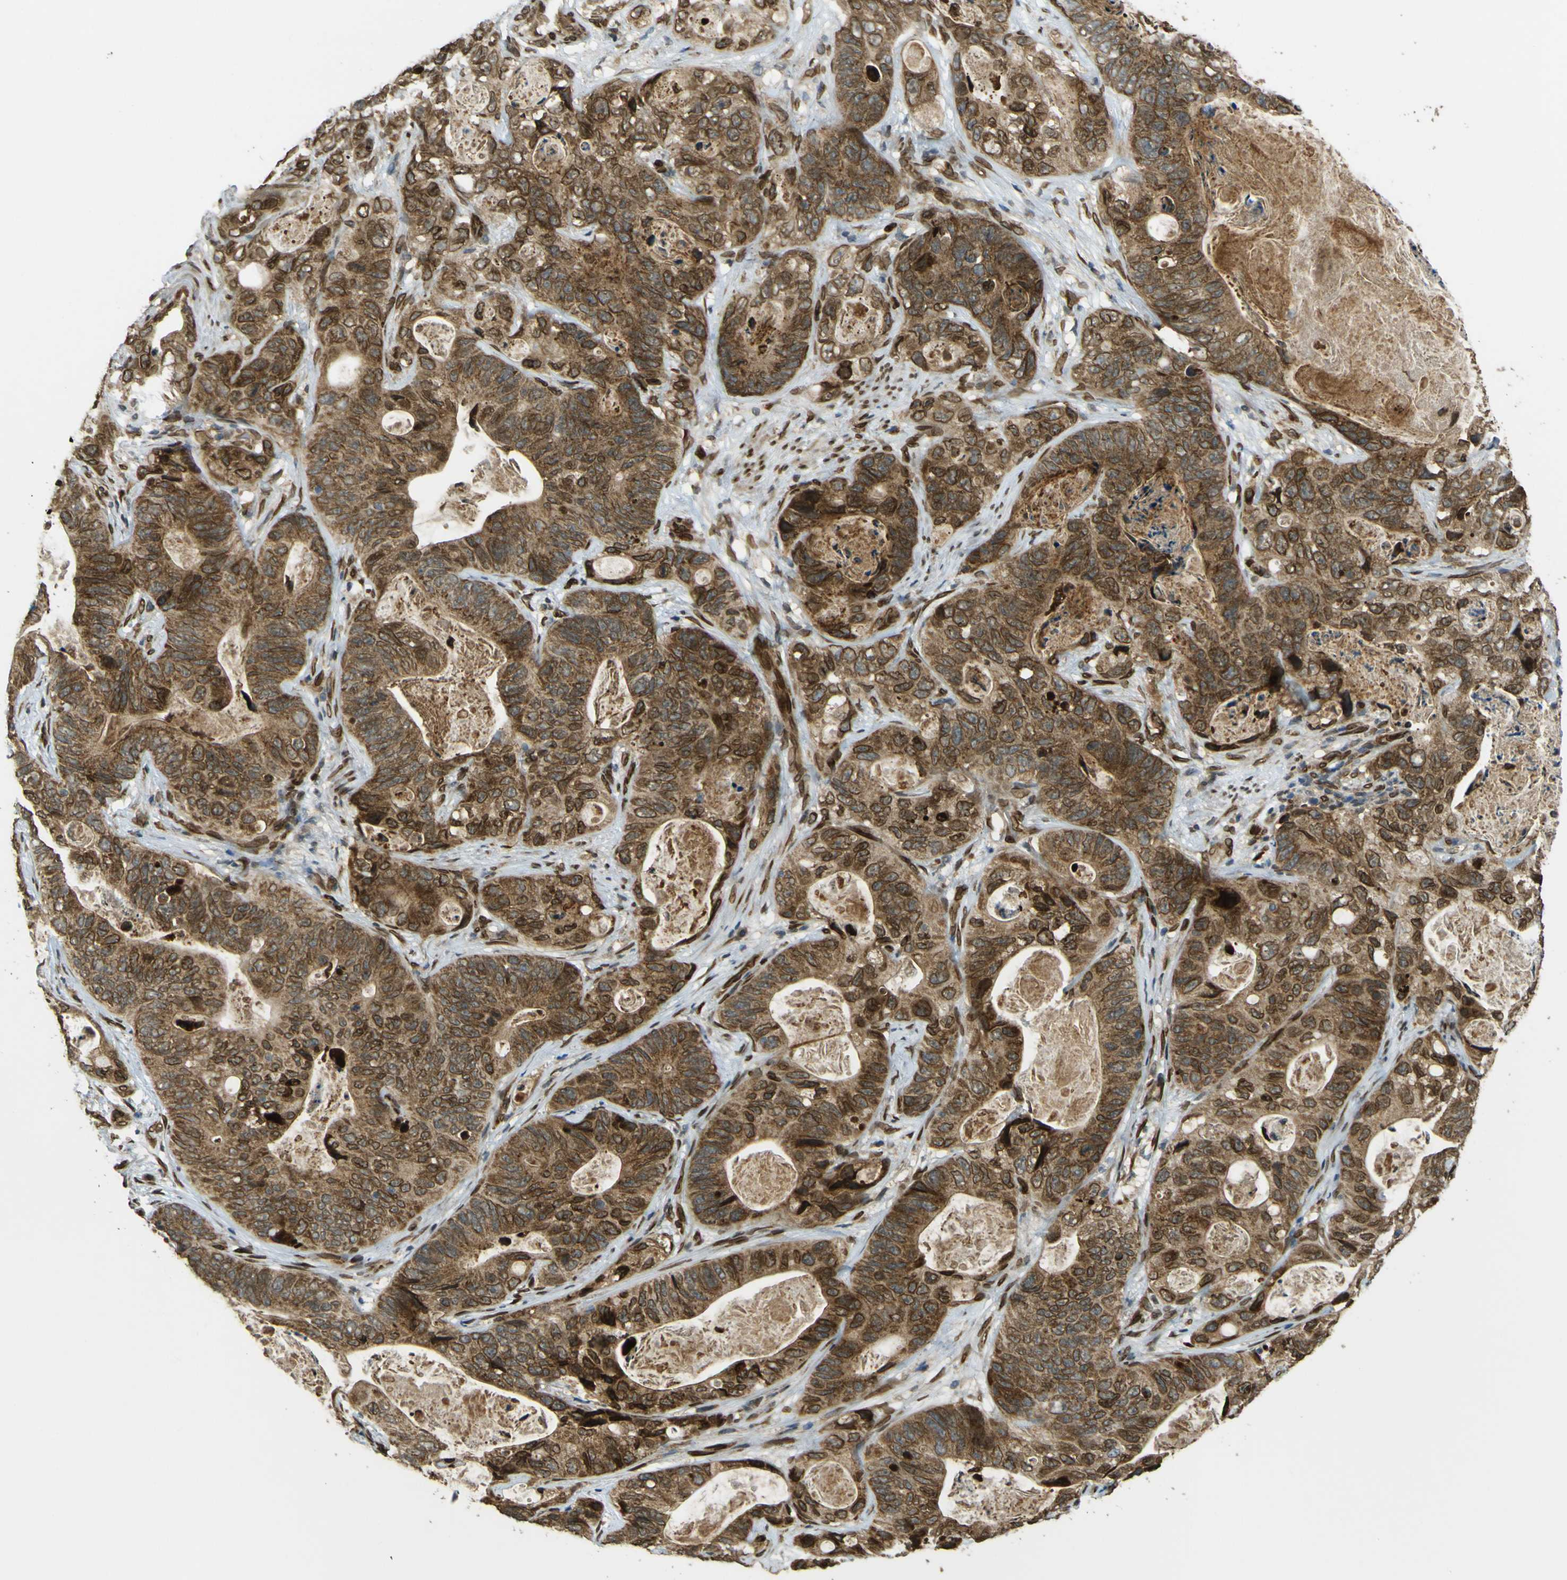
{"staining": {"intensity": "moderate", "quantity": ">75%", "location": "cytoplasmic/membranous,nuclear"}, "tissue": "stomach cancer", "cell_type": "Tumor cells", "image_type": "cancer", "snomed": [{"axis": "morphology", "description": "Adenocarcinoma, NOS"}, {"axis": "topography", "description": "Stomach"}], "caption": "DAB immunohistochemical staining of human stomach adenocarcinoma demonstrates moderate cytoplasmic/membranous and nuclear protein expression in approximately >75% of tumor cells.", "gene": "GALNT1", "patient": {"sex": "female", "age": 89}}